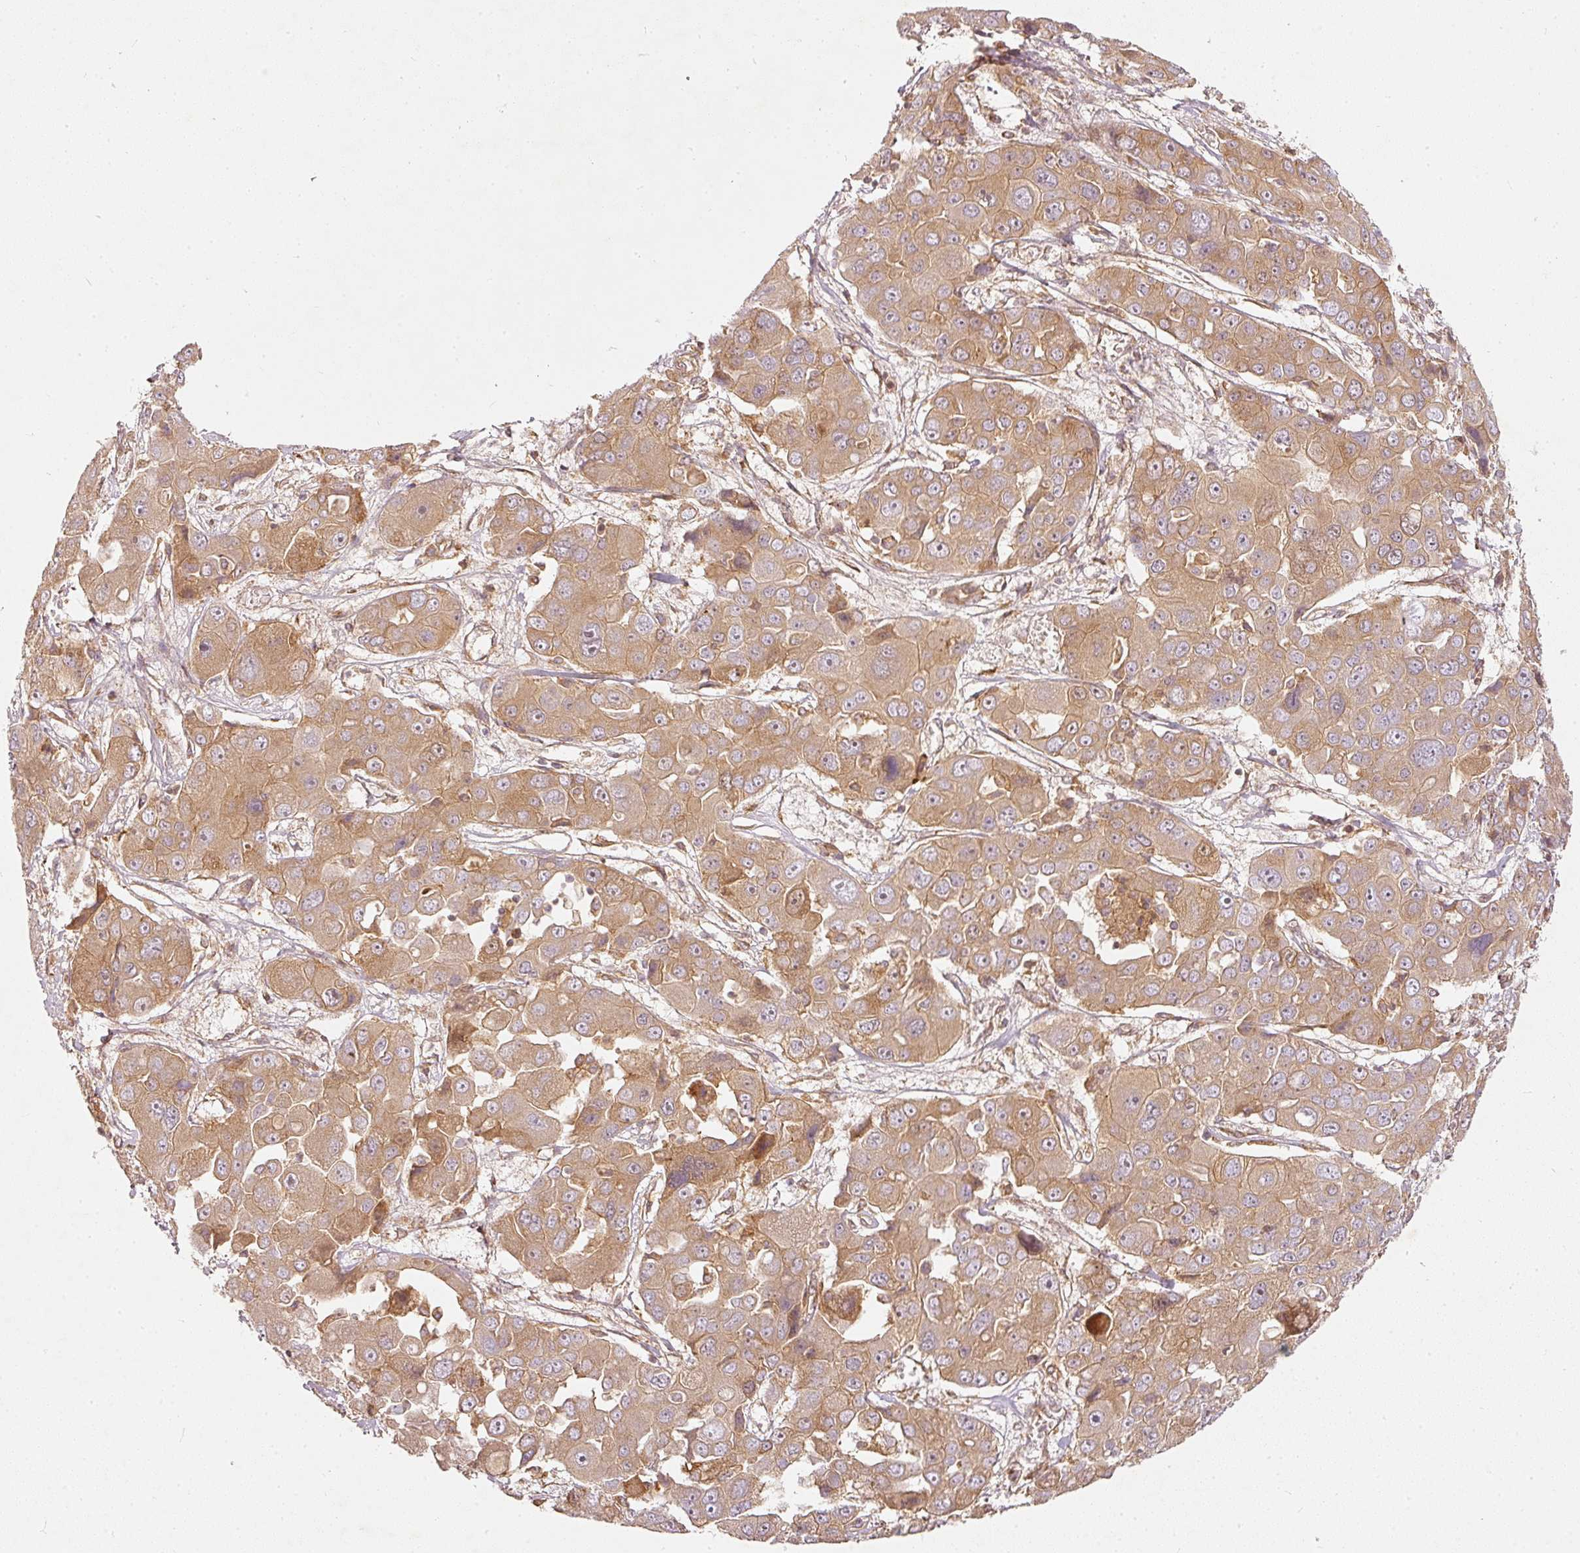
{"staining": {"intensity": "moderate", "quantity": ">75%", "location": "cytoplasmic/membranous"}, "tissue": "liver cancer", "cell_type": "Tumor cells", "image_type": "cancer", "snomed": [{"axis": "morphology", "description": "Cholangiocarcinoma"}, {"axis": "topography", "description": "Liver"}], "caption": "This is a micrograph of IHC staining of liver cholangiocarcinoma, which shows moderate positivity in the cytoplasmic/membranous of tumor cells.", "gene": "ZNF580", "patient": {"sex": "male", "age": 67}}